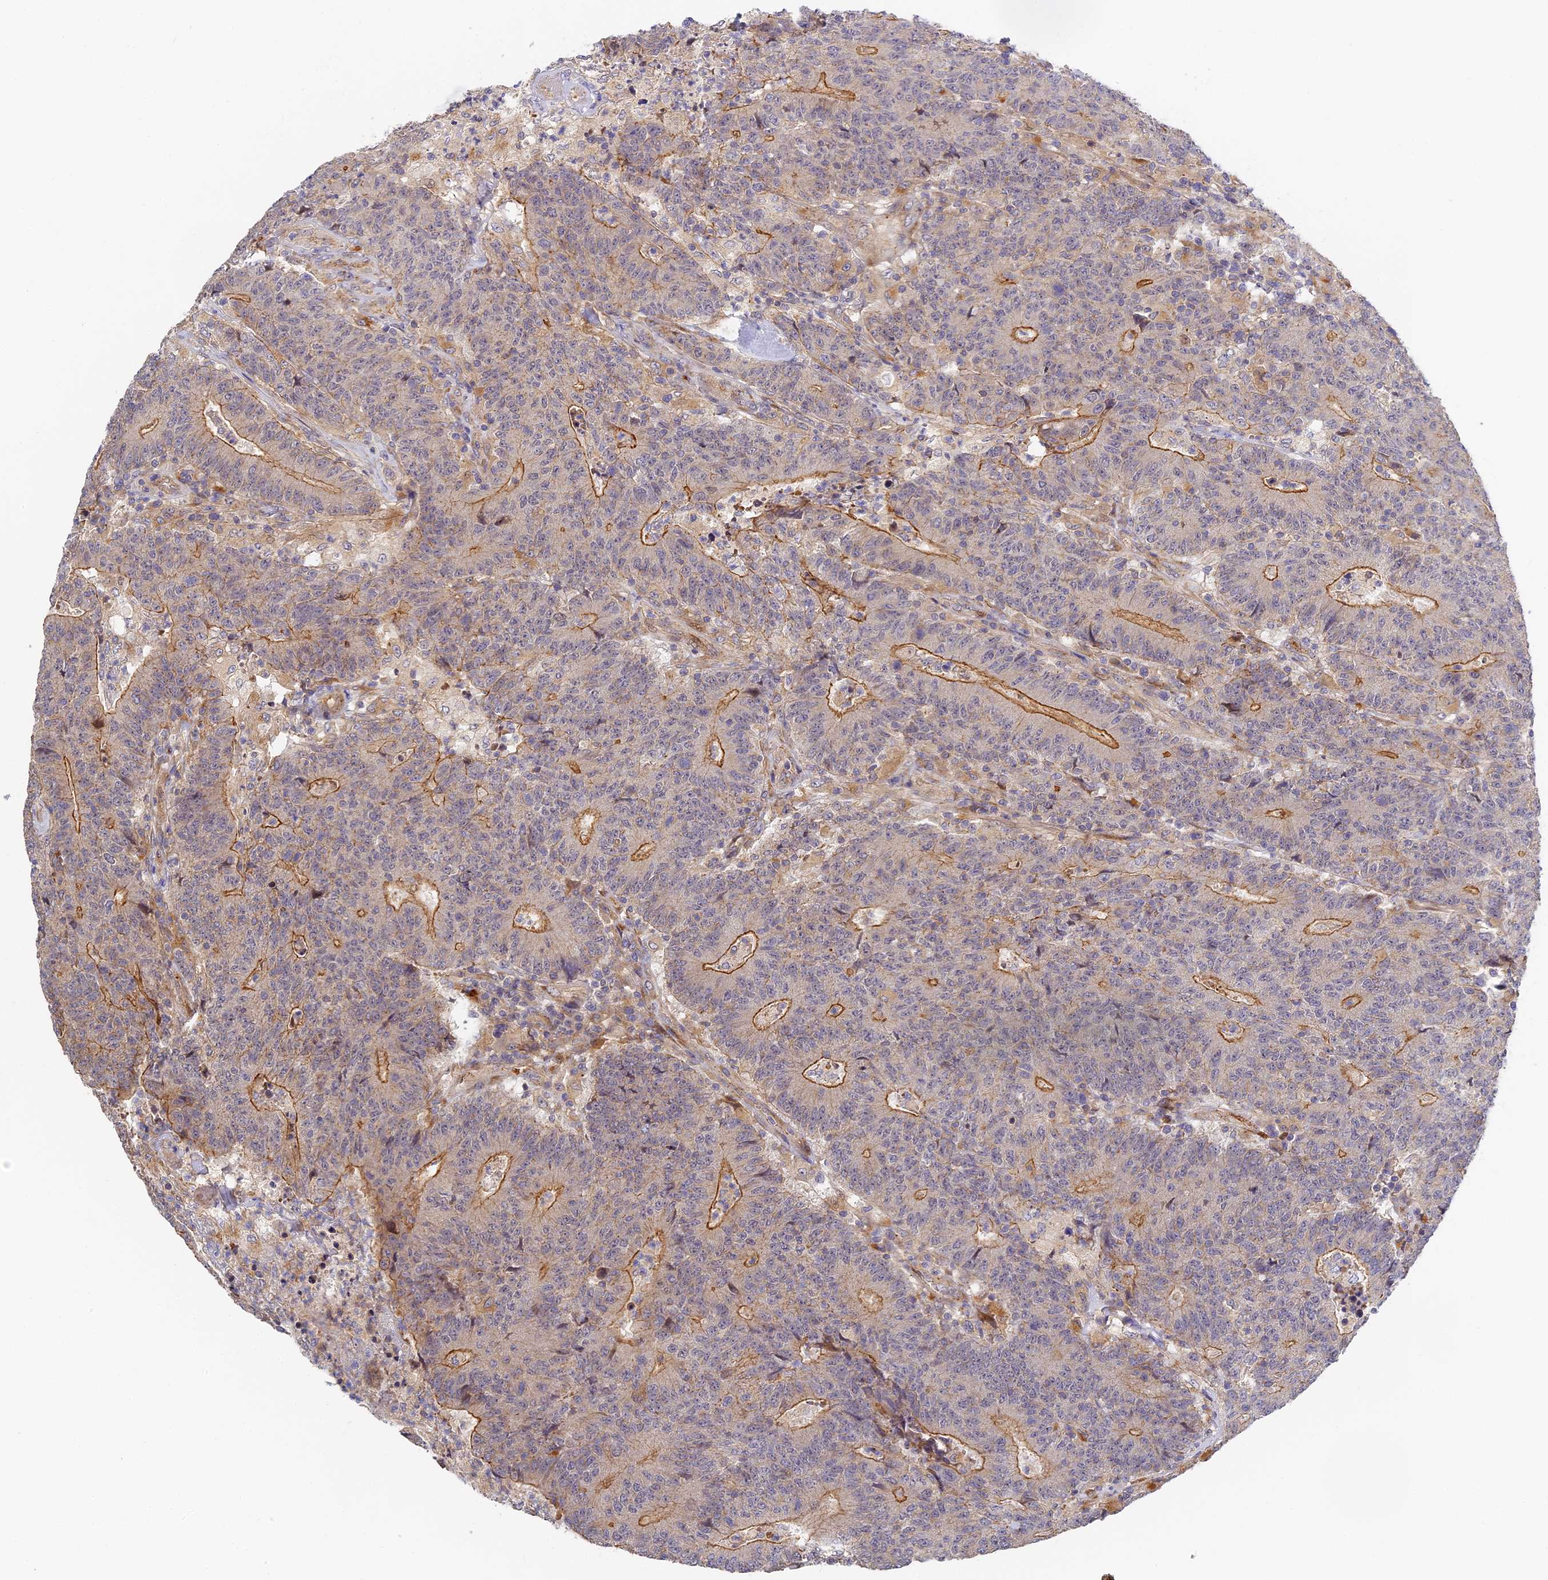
{"staining": {"intensity": "moderate", "quantity": "25%-75%", "location": "cytoplasmic/membranous"}, "tissue": "colorectal cancer", "cell_type": "Tumor cells", "image_type": "cancer", "snomed": [{"axis": "morphology", "description": "Adenocarcinoma, NOS"}, {"axis": "topography", "description": "Colon"}], "caption": "Immunohistochemistry (DAB) staining of colorectal cancer (adenocarcinoma) exhibits moderate cytoplasmic/membranous protein staining in about 25%-75% of tumor cells.", "gene": "MISP3", "patient": {"sex": "female", "age": 75}}